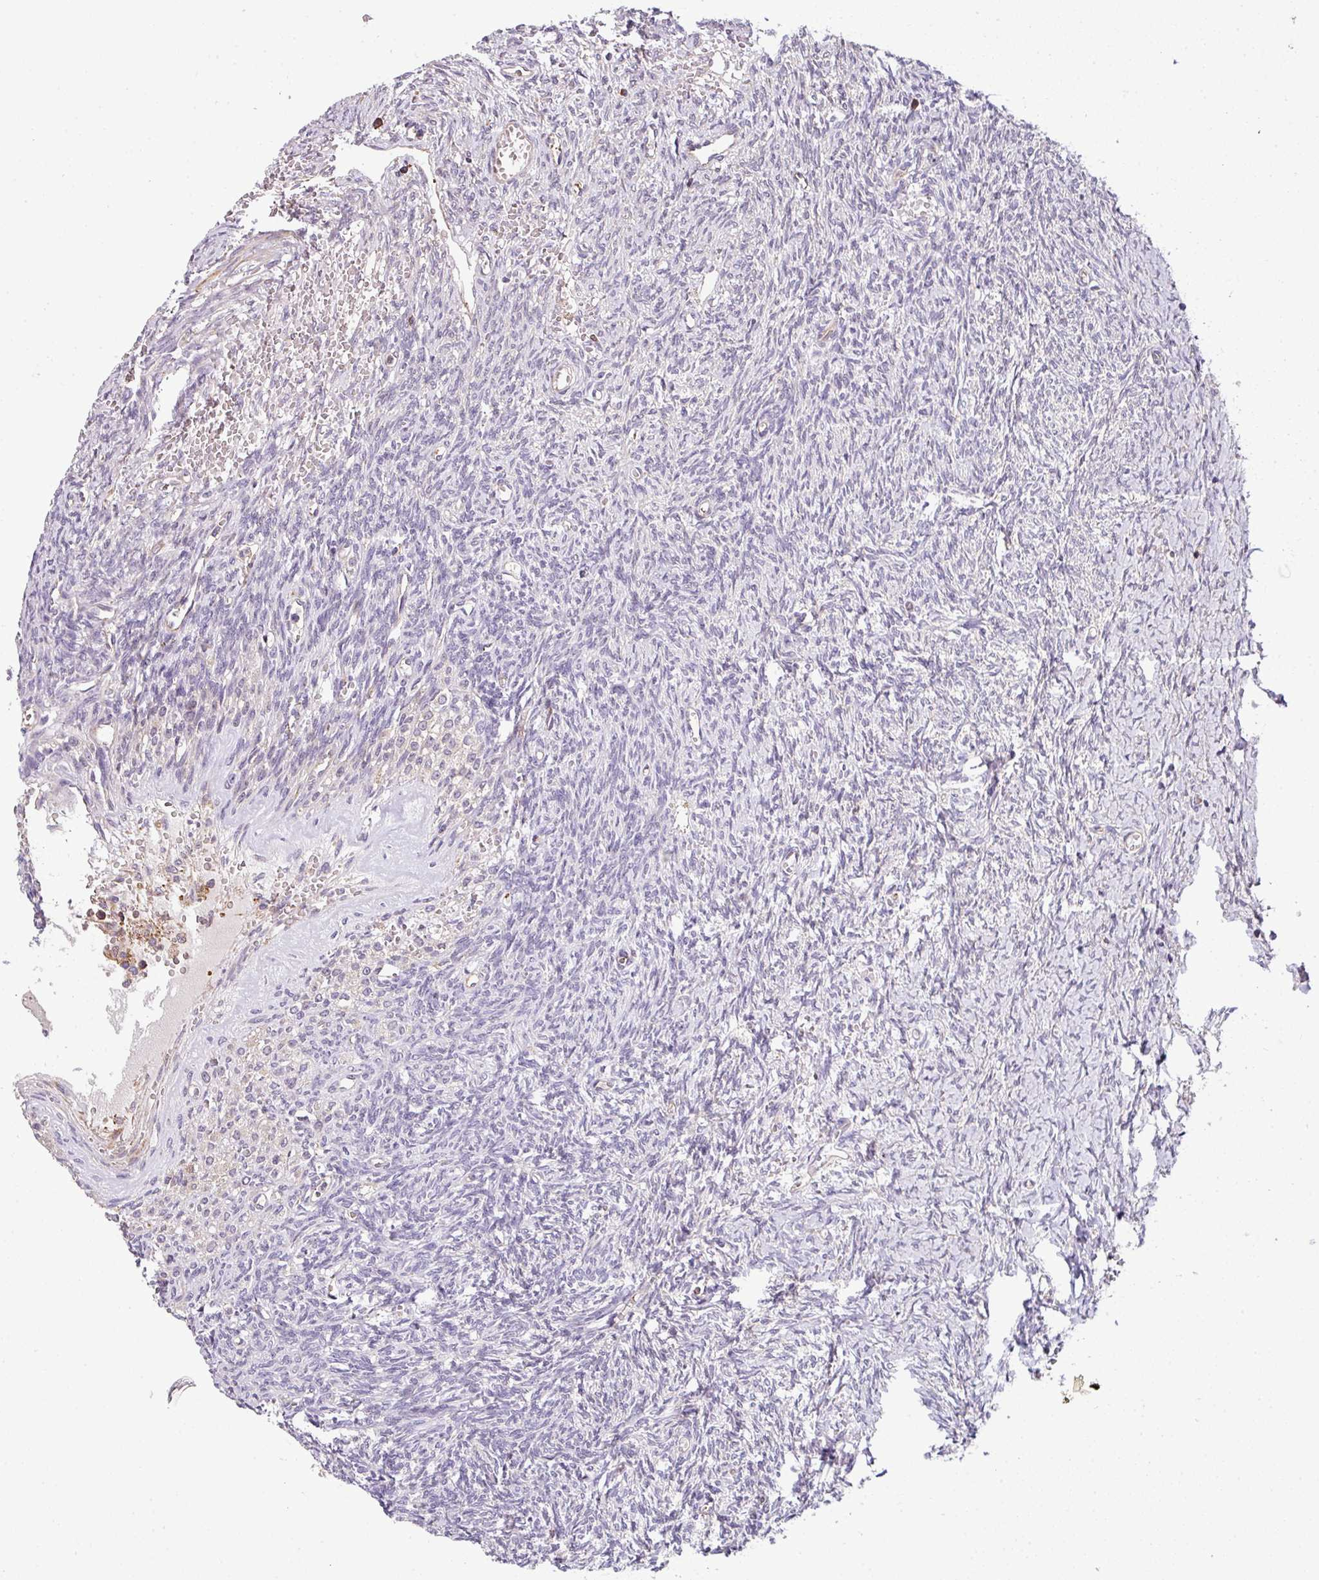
{"staining": {"intensity": "negative", "quantity": "none", "location": "none"}, "tissue": "ovary", "cell_type": "Ovarian stroma cells", "image_type": "normal", "snomed": [{"axis": "morphology", "description": "Normal tissue, NOS"}, {"axis": "topography", "description": "Ovary"}], "caption": "Protein analysis of normal ovary exhibits no significant positivity in ovarian stroma cells.", "gene": "CASS4", "patient": {"sex": "female", "age": 39}}